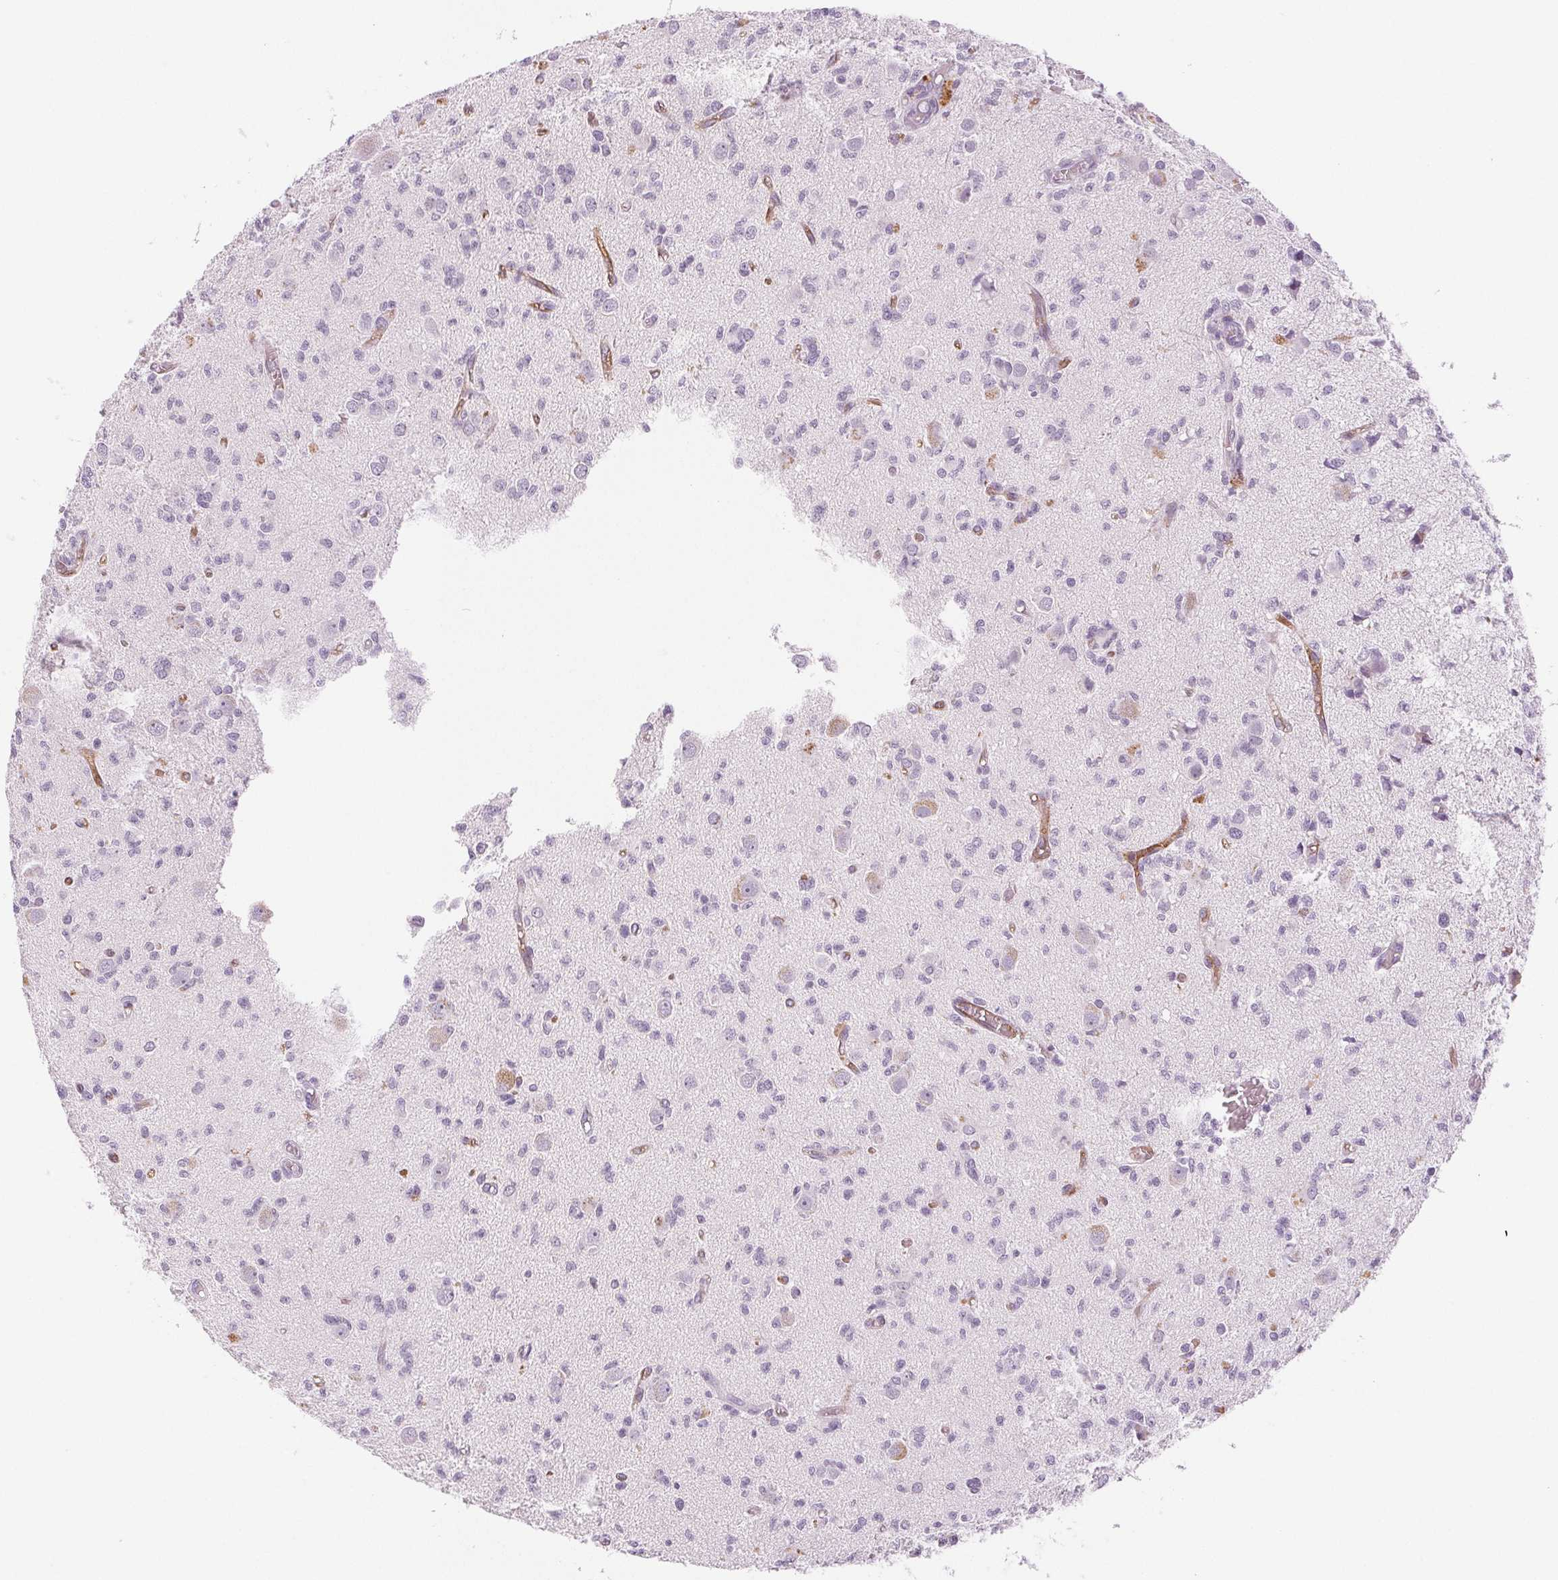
{"staining": {"intensity": "negative", "quantity": "none", "location": "none"}, "tissue": "glioma", "cell_type": "Tumor cells", "image_type": "cancer", "snomed": [{"axis": "morphology", "description": "Glioma, malignant, Low grade"}, {"axis": "topography", "description": "Brain"}], "caption": "The image exhibits no significant positivity in tumor cells of low-grade glioma (malignant).", "gene": "EHHADH", "patient": {"sex": "male", "age": 64}}